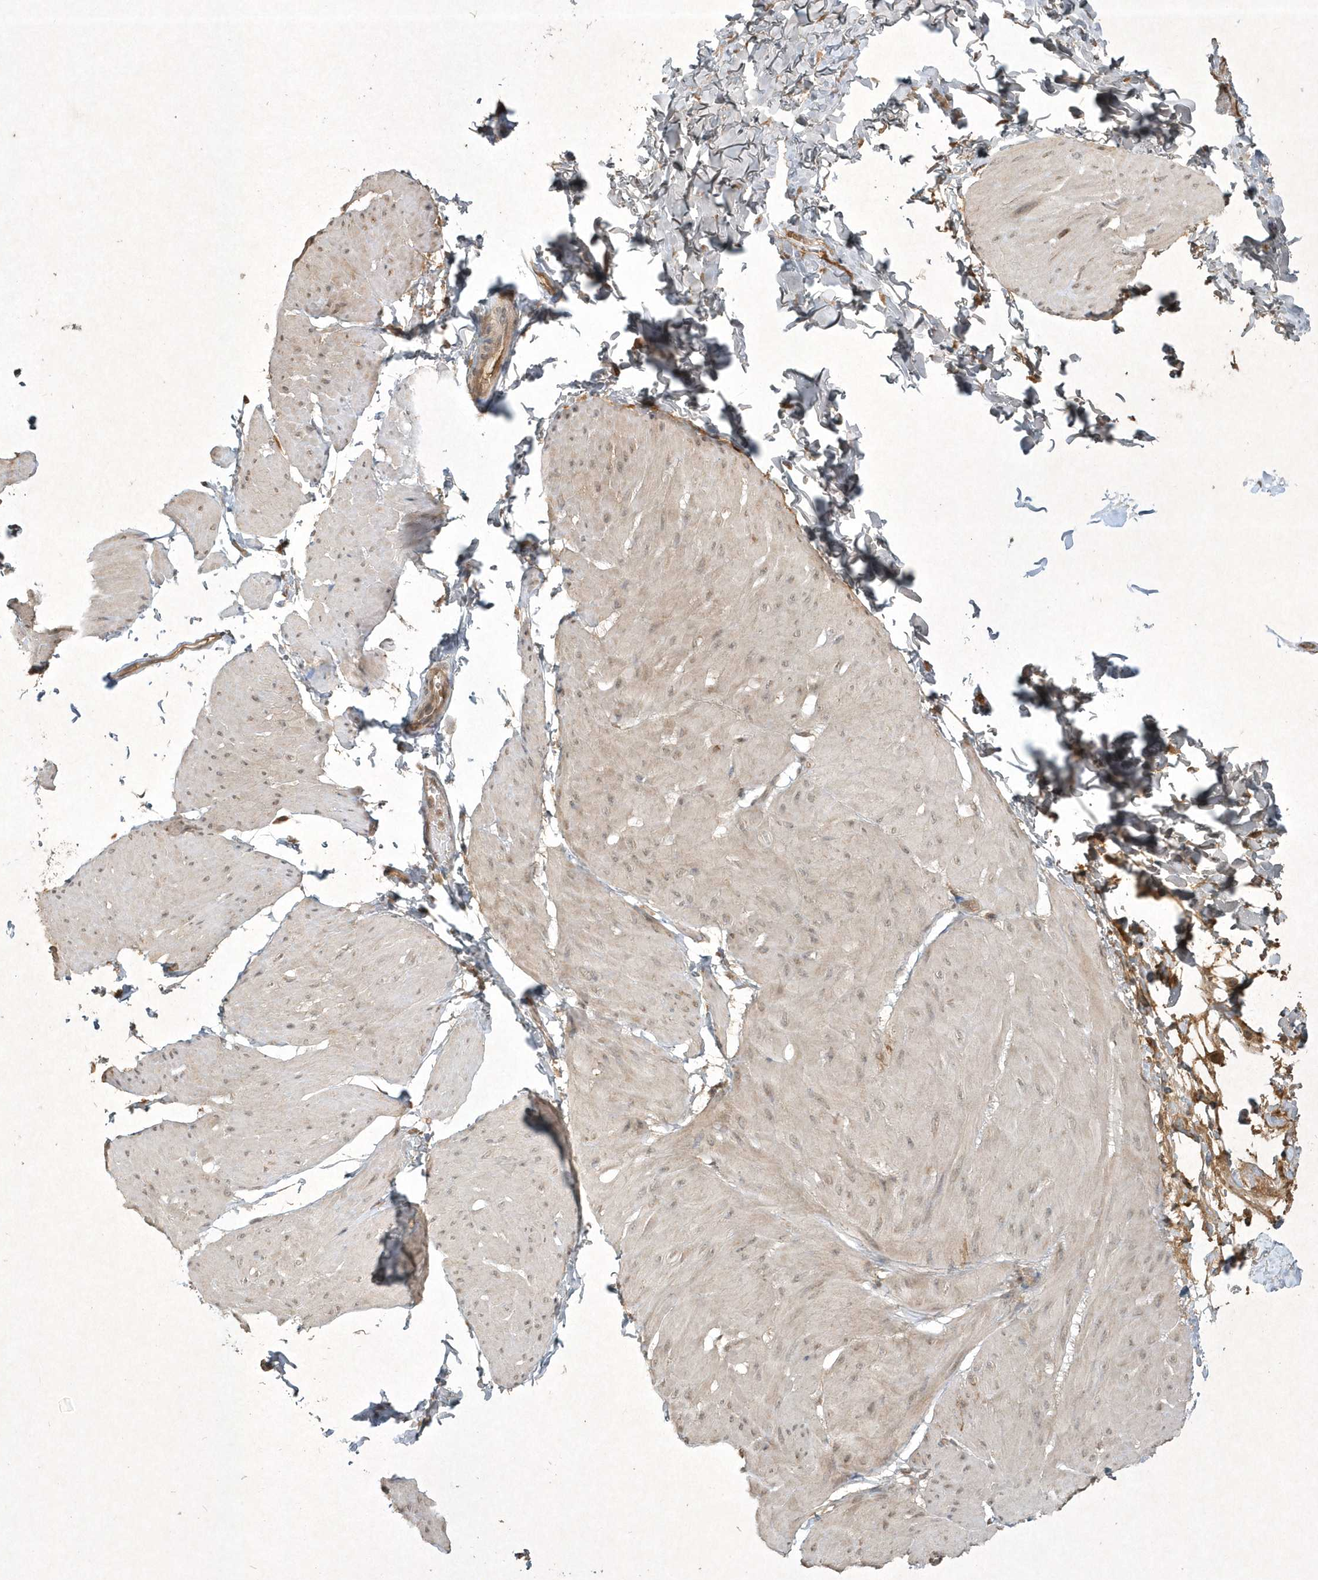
{"staining": {"intensity": "weak", "quantity": "<25%", "location": "cytoplasmic/membranous"}, "tissue": "smooth muscle", "cell_type": "Smooth muscle cells", "image_type": "normal", "snomed": [{"axis": "morphology", "description": "Urothelial carcinoma, High grade"}, {"axis": "topography", "description": "Urinary bladder"}], "caption": "Human smooth muscle stained for a protein using immunohistochemistry (IHC) reveals no staining in smooth muscle cells.", "gene": "PLTP", "patient": {"sex": "male", "age": 46}}